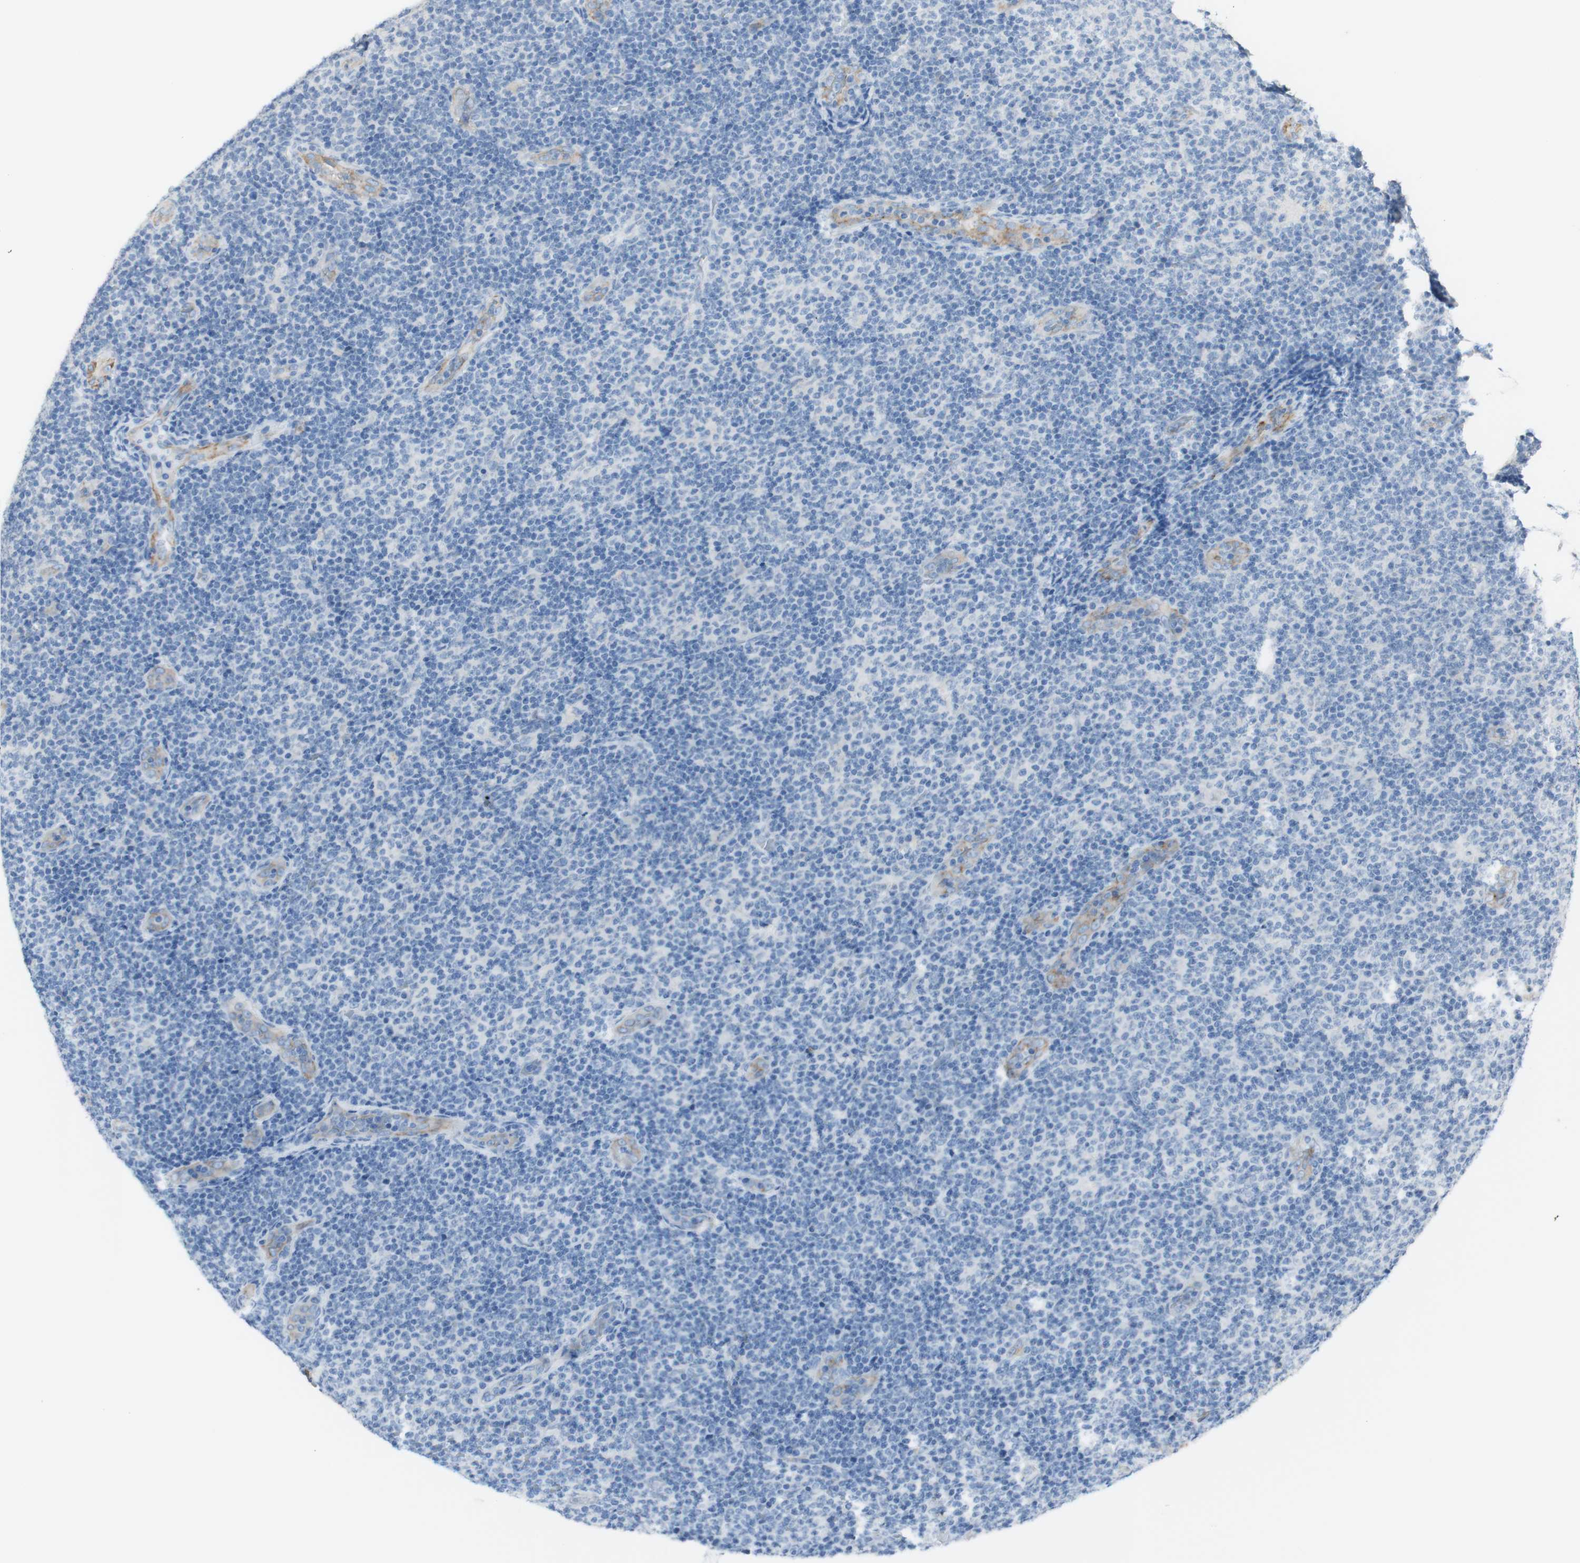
{"staining": {"intensity": "negative", "quantity": "none", "location": "none"}, "tissue": "lymphoma", "cell_type": "Tumor cells", "image_type": "cancer", "snomed": [{"axis": "morphology", "description": "Malignant lymphoma, non-Hodgkin's type, Low grade"}, {"axis": "topography", "description": "Lymph node"}], "caption": "Immunohistochemical staining of human lymphoma displays no significant expression in tumor cells.", "gene": "ART3", "patient": {"sex": "male", "age": 83}}